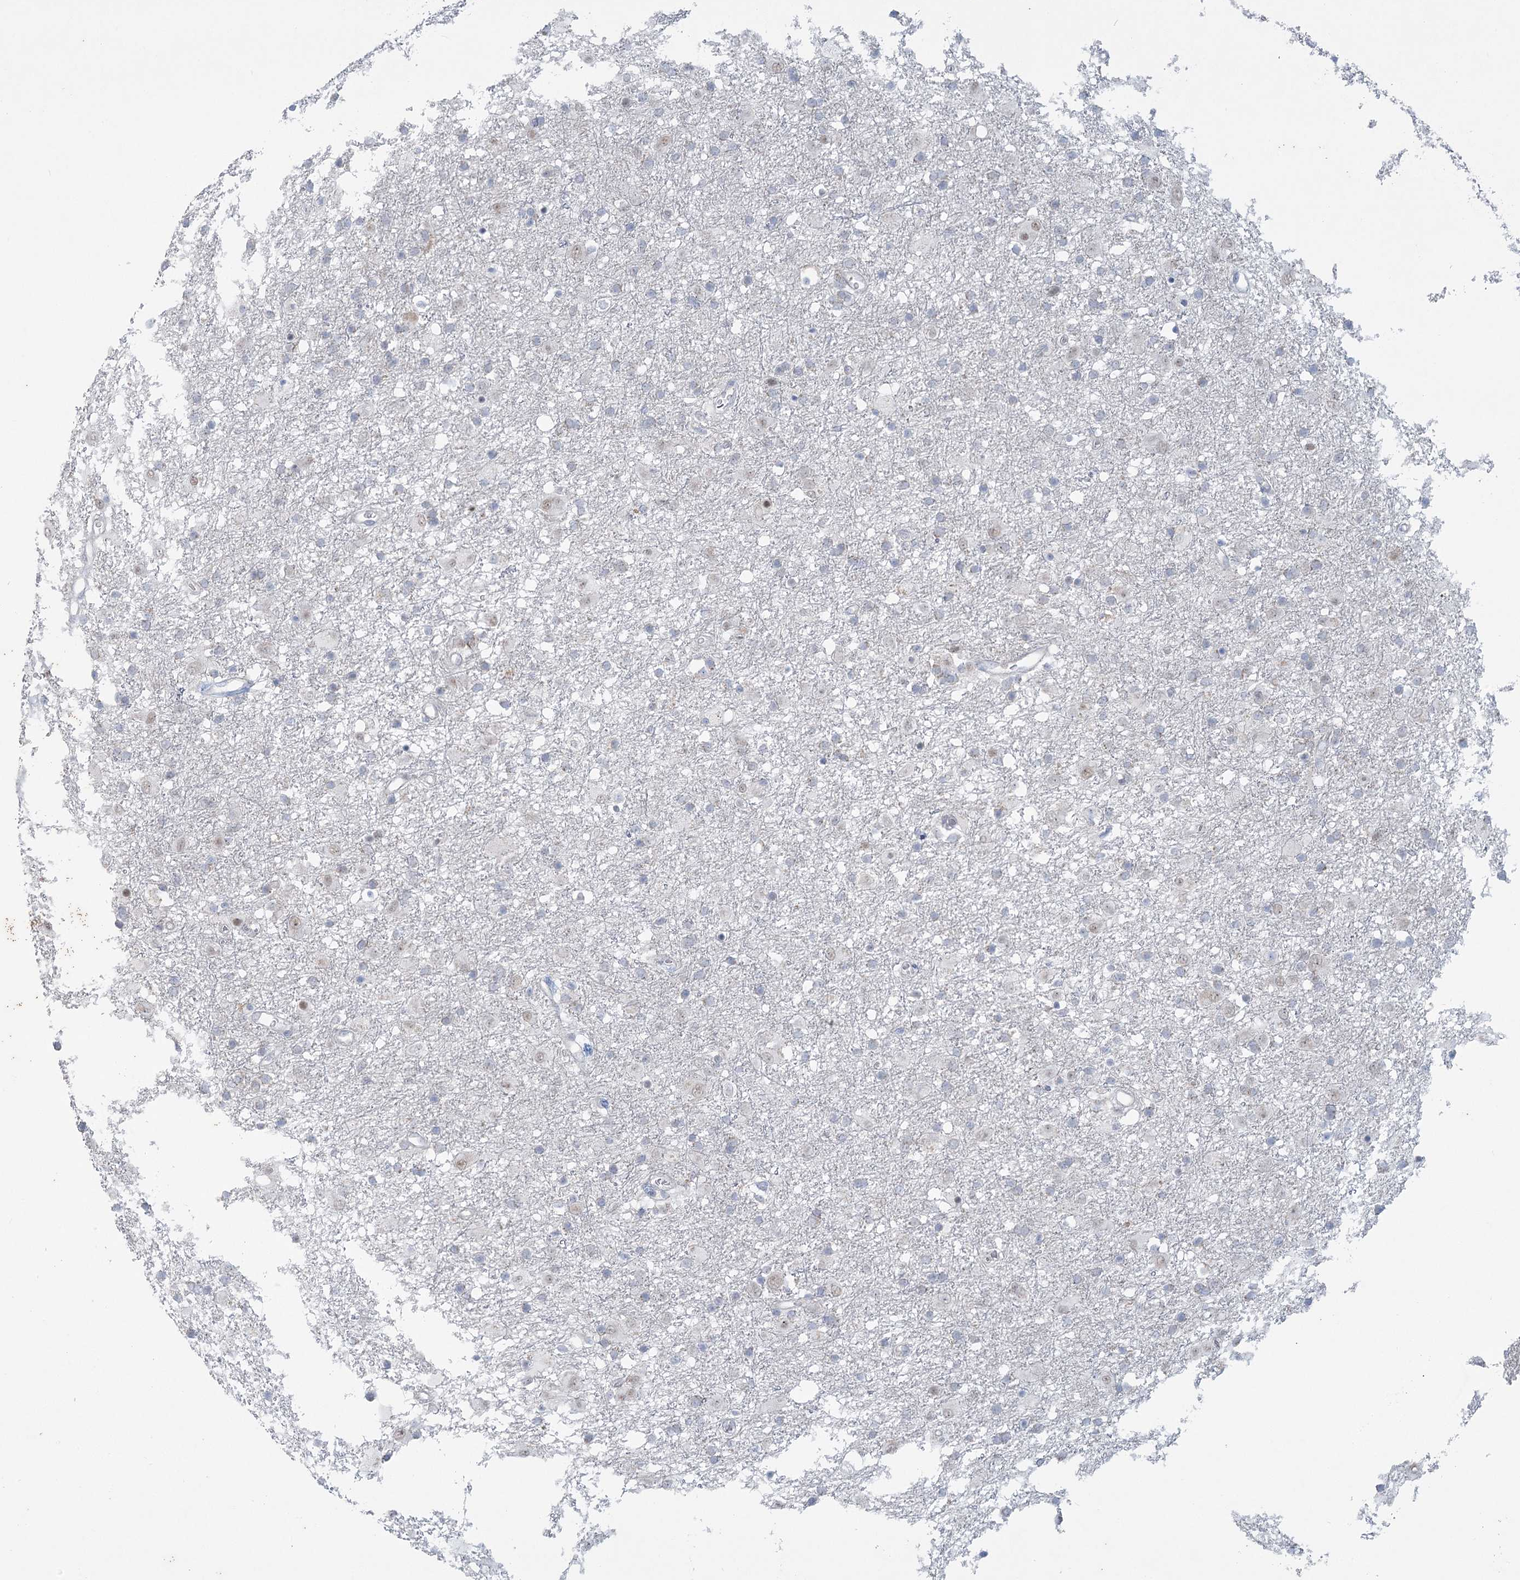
{"staining": {"intensity": "negative", "quantity": "none", "location": "none"}, "tissue": "glioma", "cell_type": "Tumor cells", "image_type": "cancer", "snomed": [{"axis": "morphology", "description": "Glioma, malignant, Low grade"}, {"axis": "topography", "description": "Brain"}], "caption": "Human low-grade glioma (malignant) stained for a protein using immunohistochemistry (IHC) demonstrates no staining in tumor cells.", "gene": "MTG1", "patient": {"sex": "male", "age": 65}}